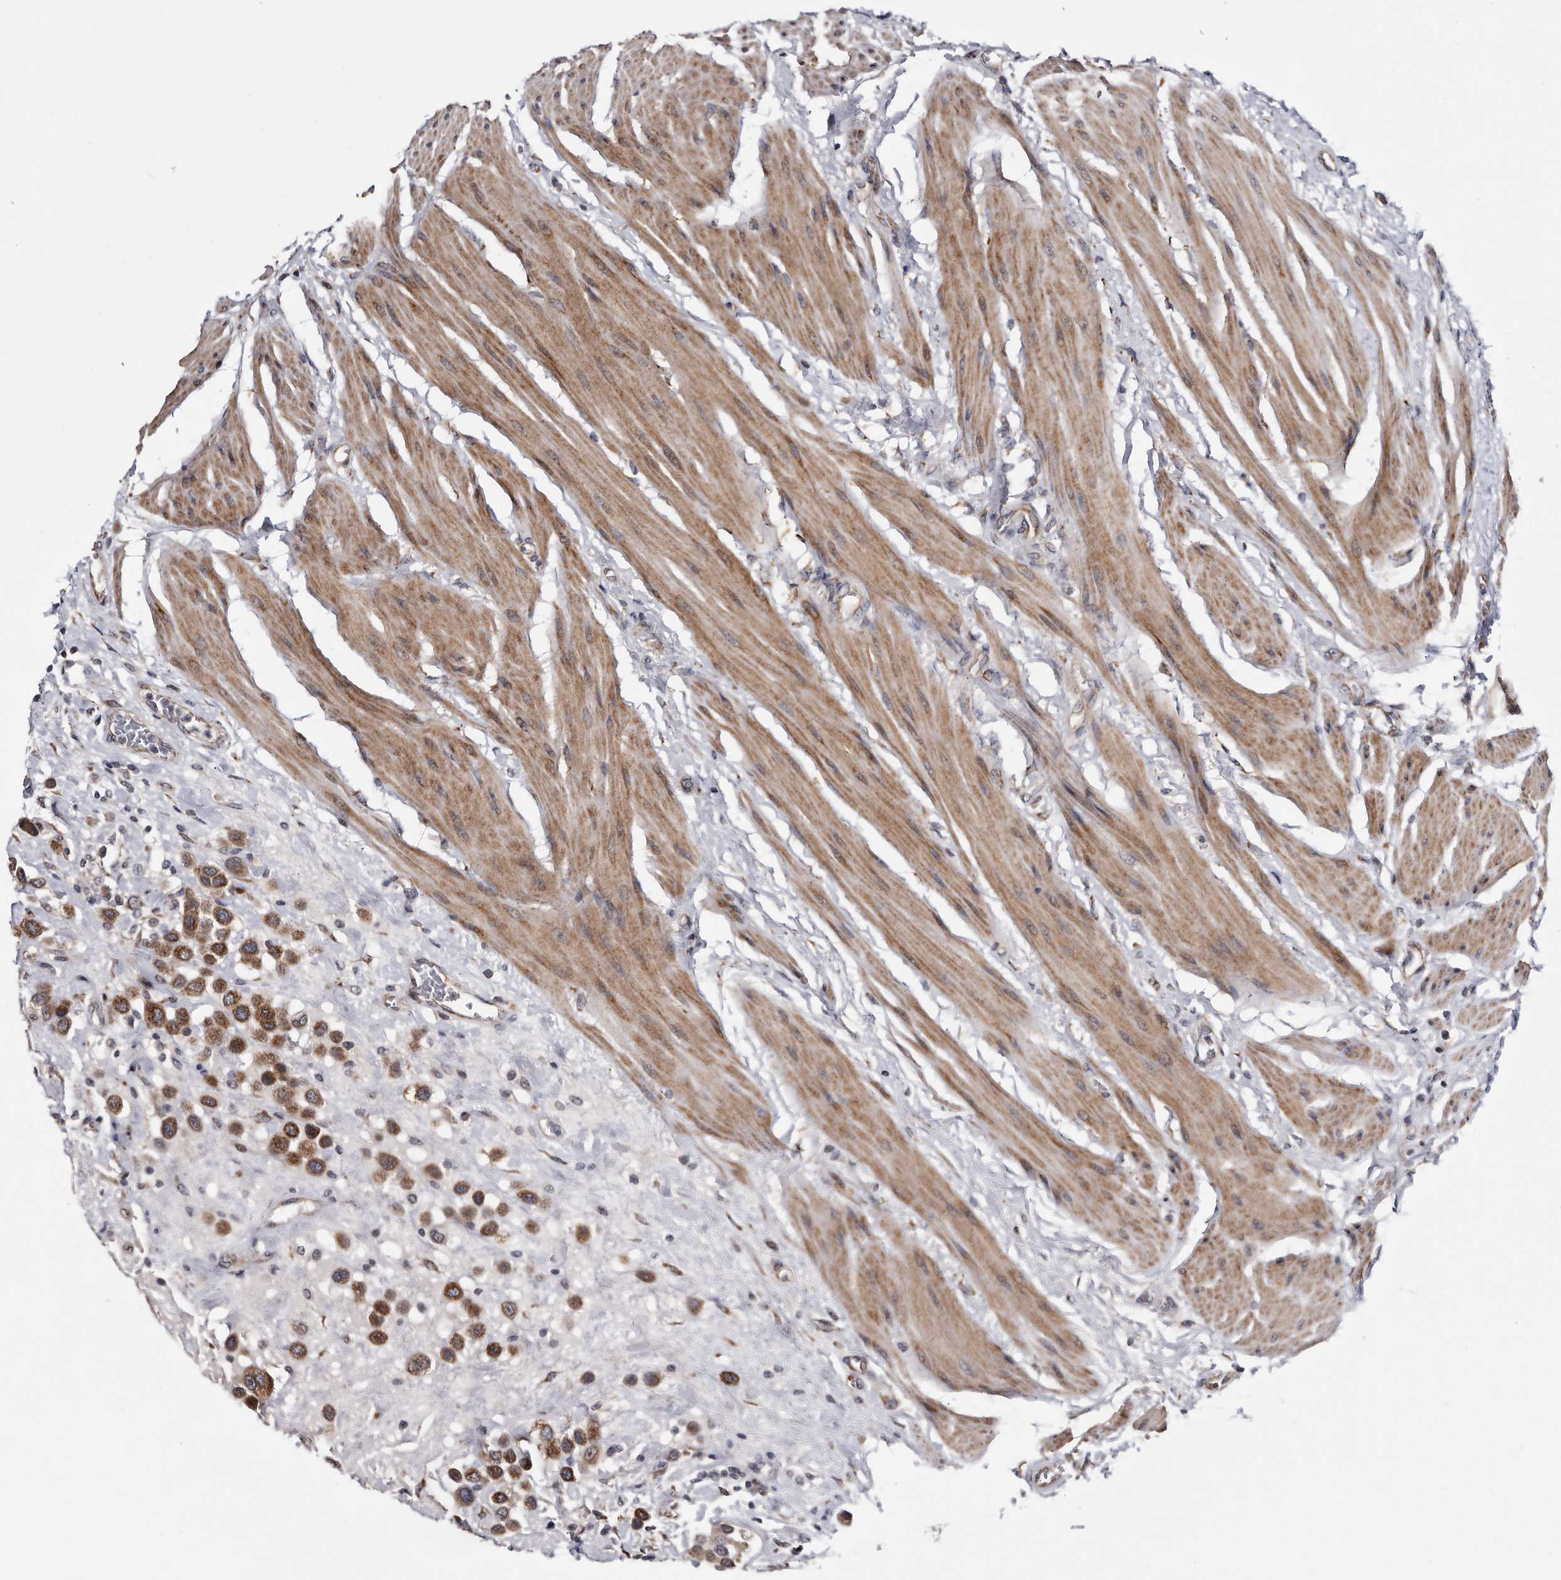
{"staining": {"intensity": "strong", "quantity": ">75%", "location": "cytoplasmic/membranous"}, "tissue": "urothelial cancer", "cell_type": "Tumor cells", "image_type": "cancer", "snomed": [{"axis": "morphology", "description": "Urothelial carcinoma, High grade"}, {"axis": "topography", "description": "Urinary bladder"}], "caption": "Urothelial cancer stained for a protein (brown) reveals strong cytoplasmic/membranous positive staining in about >75% of tumor cells.", "gene": "ARMCX2", "patient": {"sex": "male", "age": 50}}